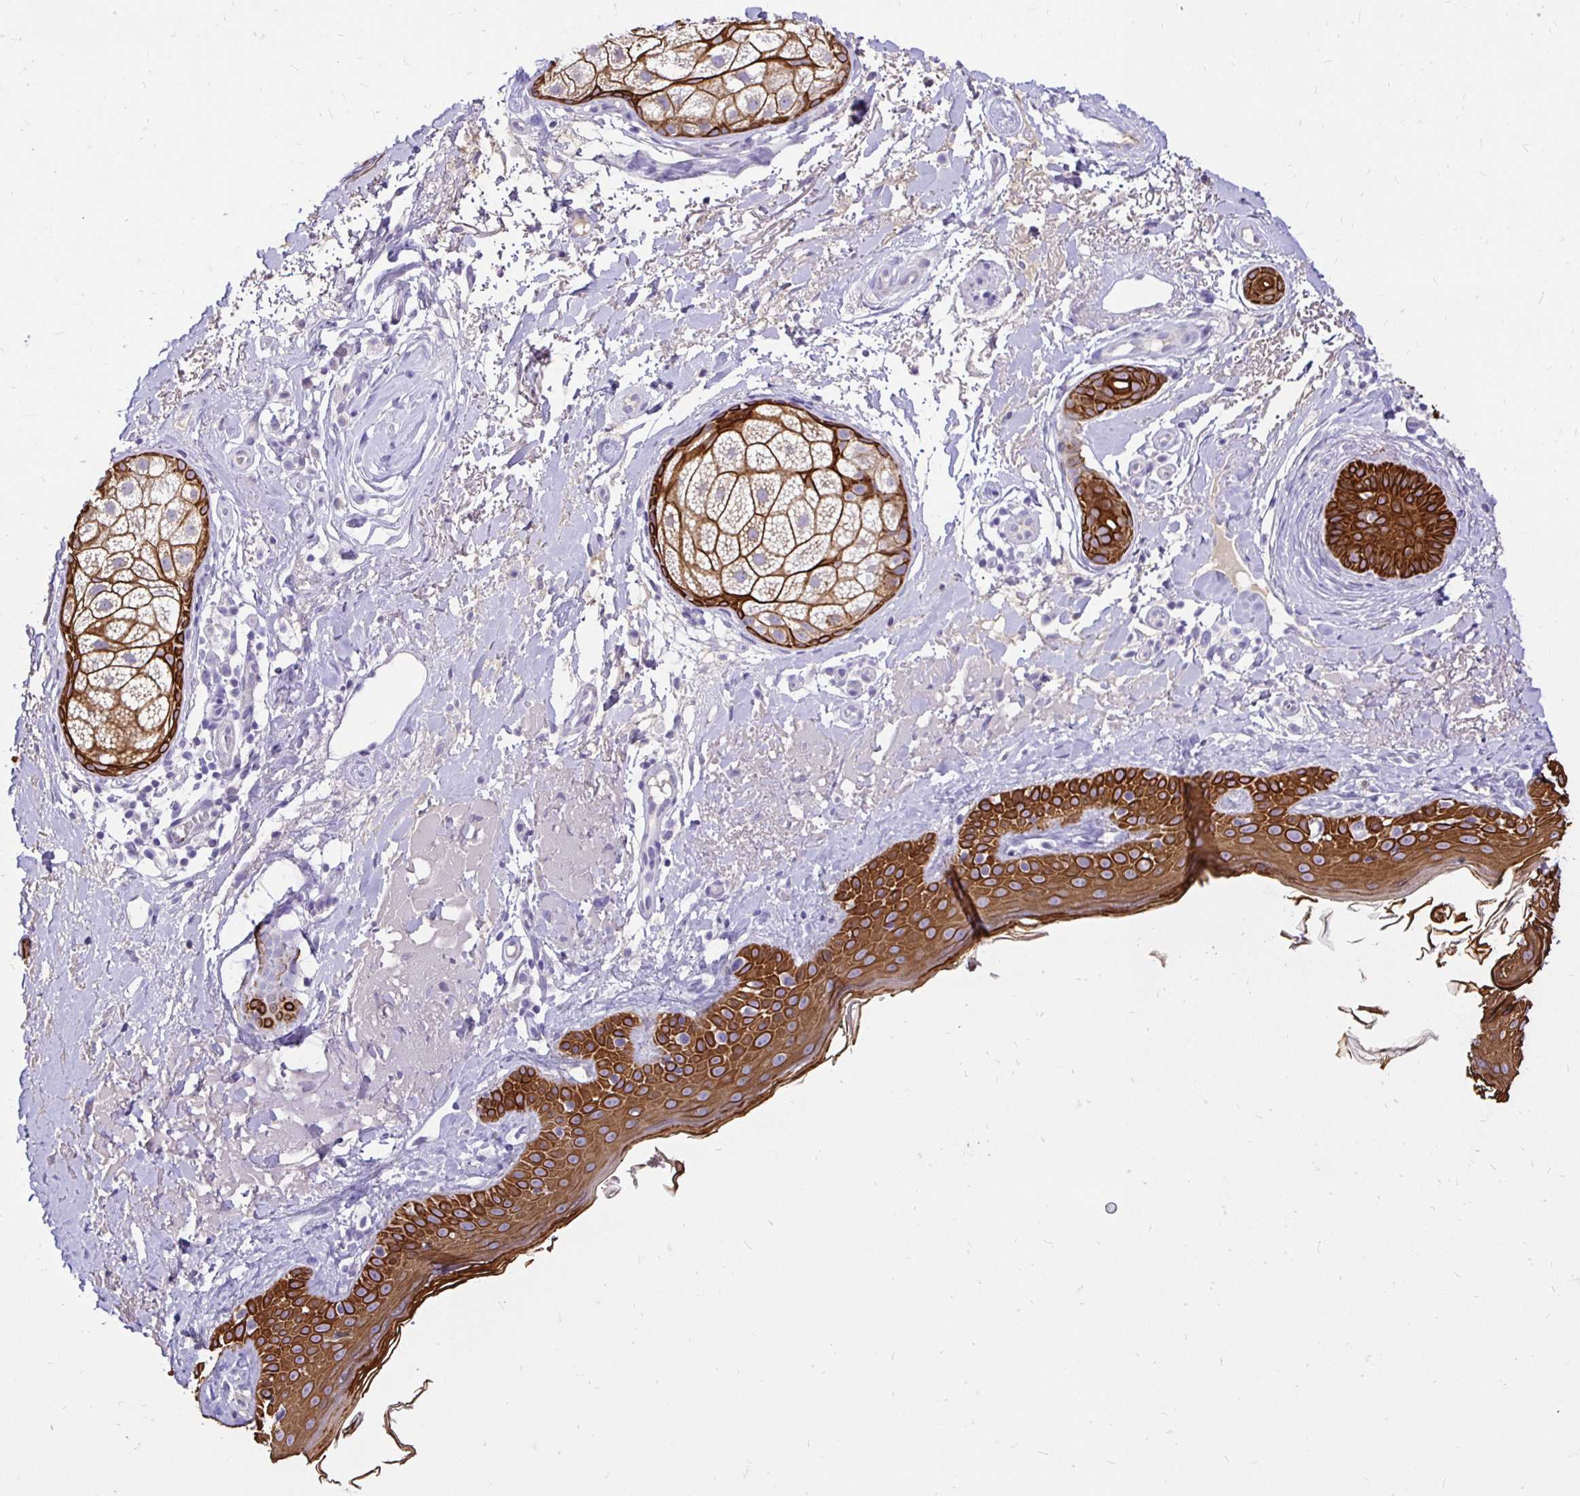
{"staining": {"intensity": "negative", "quantity": "none", "location": "none"}, "tissue": "skin", "cell_type": "Fibroblasts", "image_type": "normal", "snomed": [{"axis": "morphology", "description": "Normal tissue, NOS"}, {"axis": "topography", "description": "Skin"}], "caption": "Immunohistochemical staining of normal human skin reveals no significant expression in fibroblasts.", "gene": "TAF1D", "patient": {"sex": "male", "age": 73}}